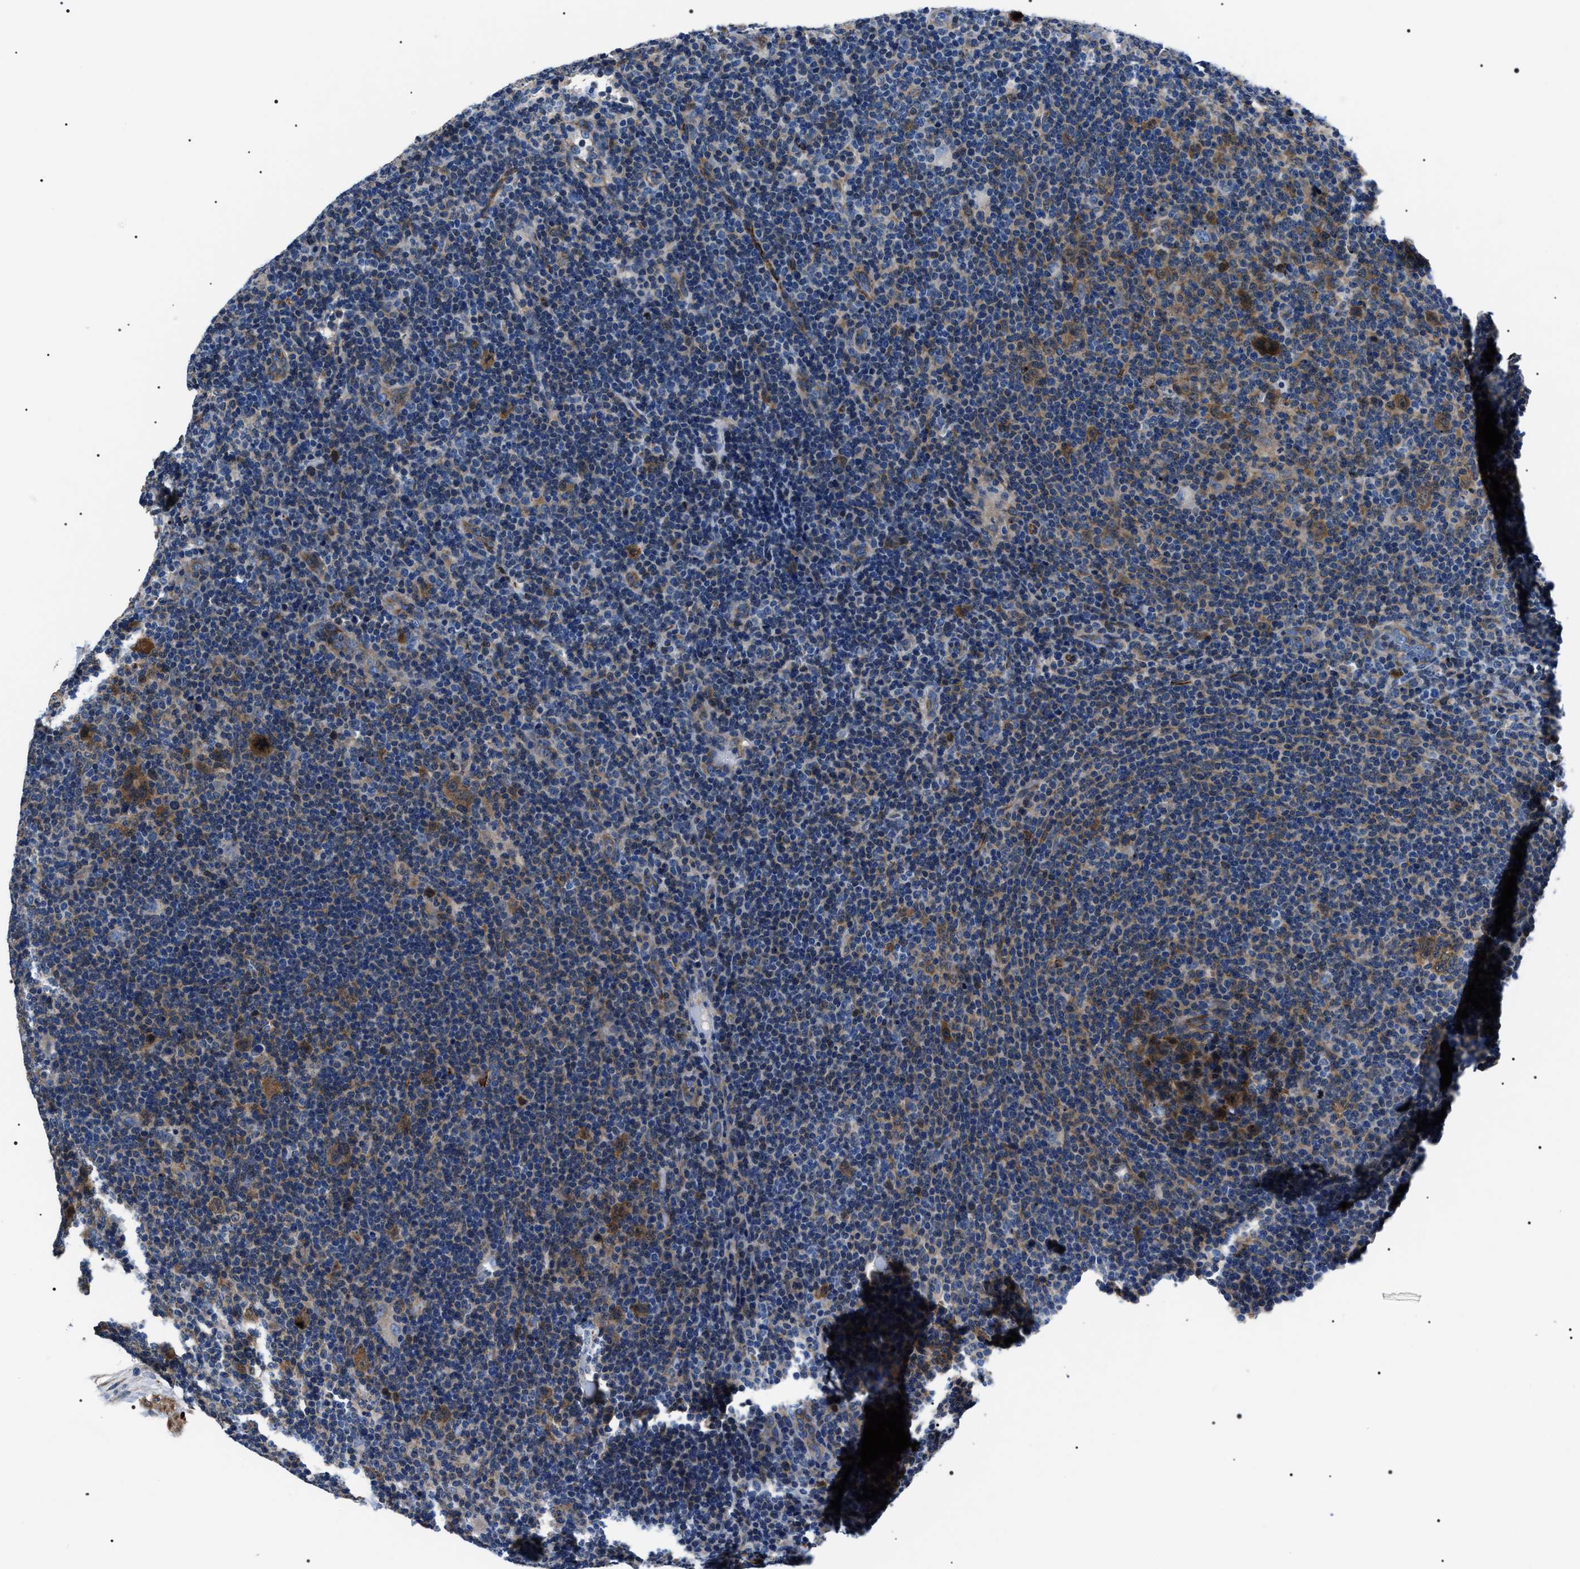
{"staining": {"intensity": "strong", "quantity": "25%-75%", "location": "cytoplasmic/membranous"}, "tissue": "lymphoma", "cell_type": "Tumor cells", "image_type": "cancer", "snomed": [{"axis": "morphology", "description": "Hodgkin's disease, NOS"}, {"axis": "topography", "description": "Lymph node"}], "caption": "IHC (DAB (3,3'-diaminobenzidine)) staining of Hodgkin's disease reveals strong cytoplasmic/membranous protein expression in about 25%-75% of tumor cells.", "gene": "BAG2", "patient": {"sex": "female", "age": 57}}